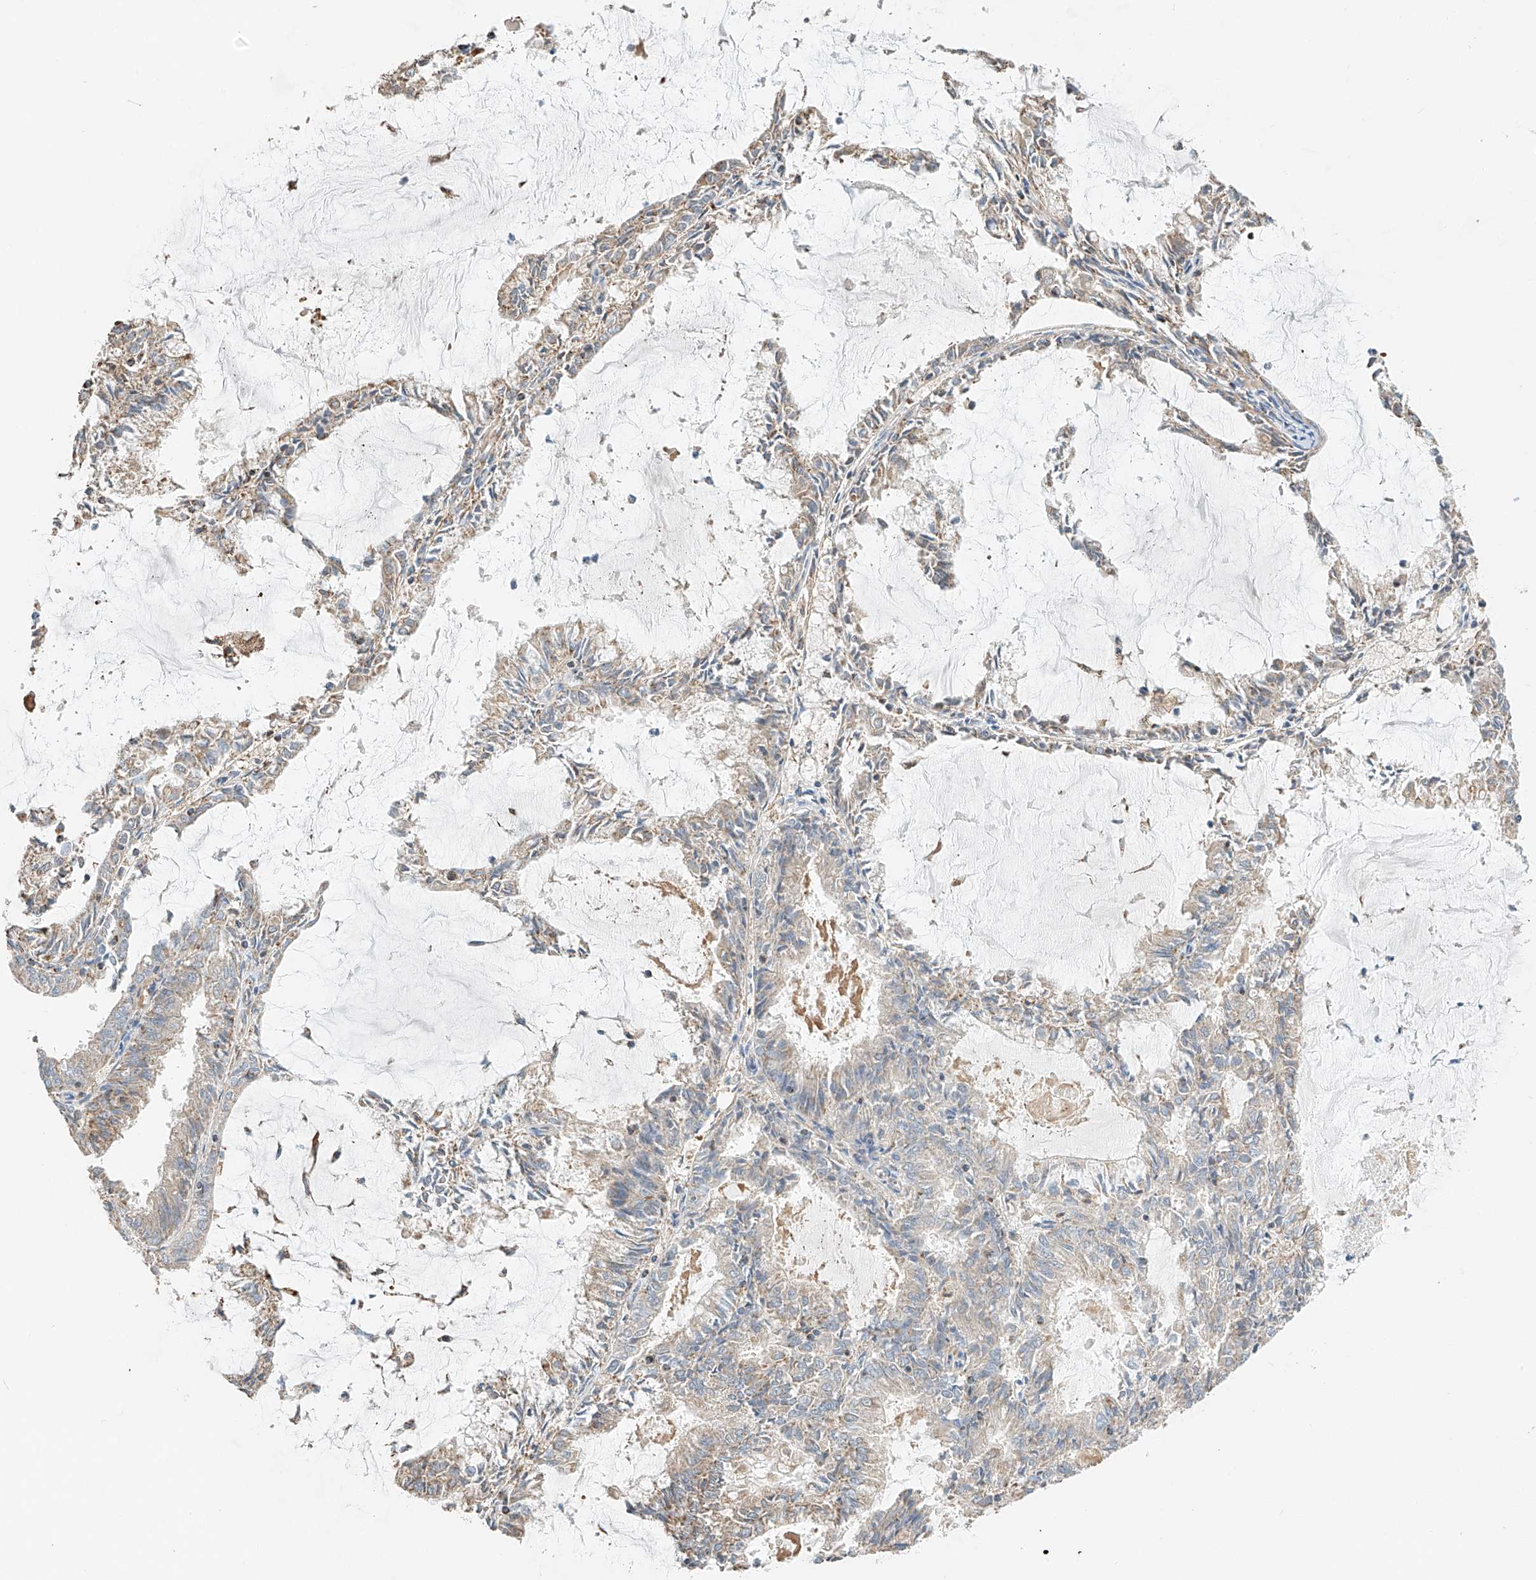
{"staining": {"intensity": "negative", "quantity": "none", "location": "none"}, "tissue": "endometrial cancer", "cell_type": "Tumor cells", "image_type": "cancer", "snomed": [{"axis": "morphology", "description": "Adenocarcinoma, NOS"}, {"axis": "topography", "description": "Endometrium"}], "caption": "Immunohistochemistry (IHC) of human endometrial adenocarcinoma shows no staining in tumor cells.", "gene": "YIPF7", "patient": {"sex": "female", "age": 57}}